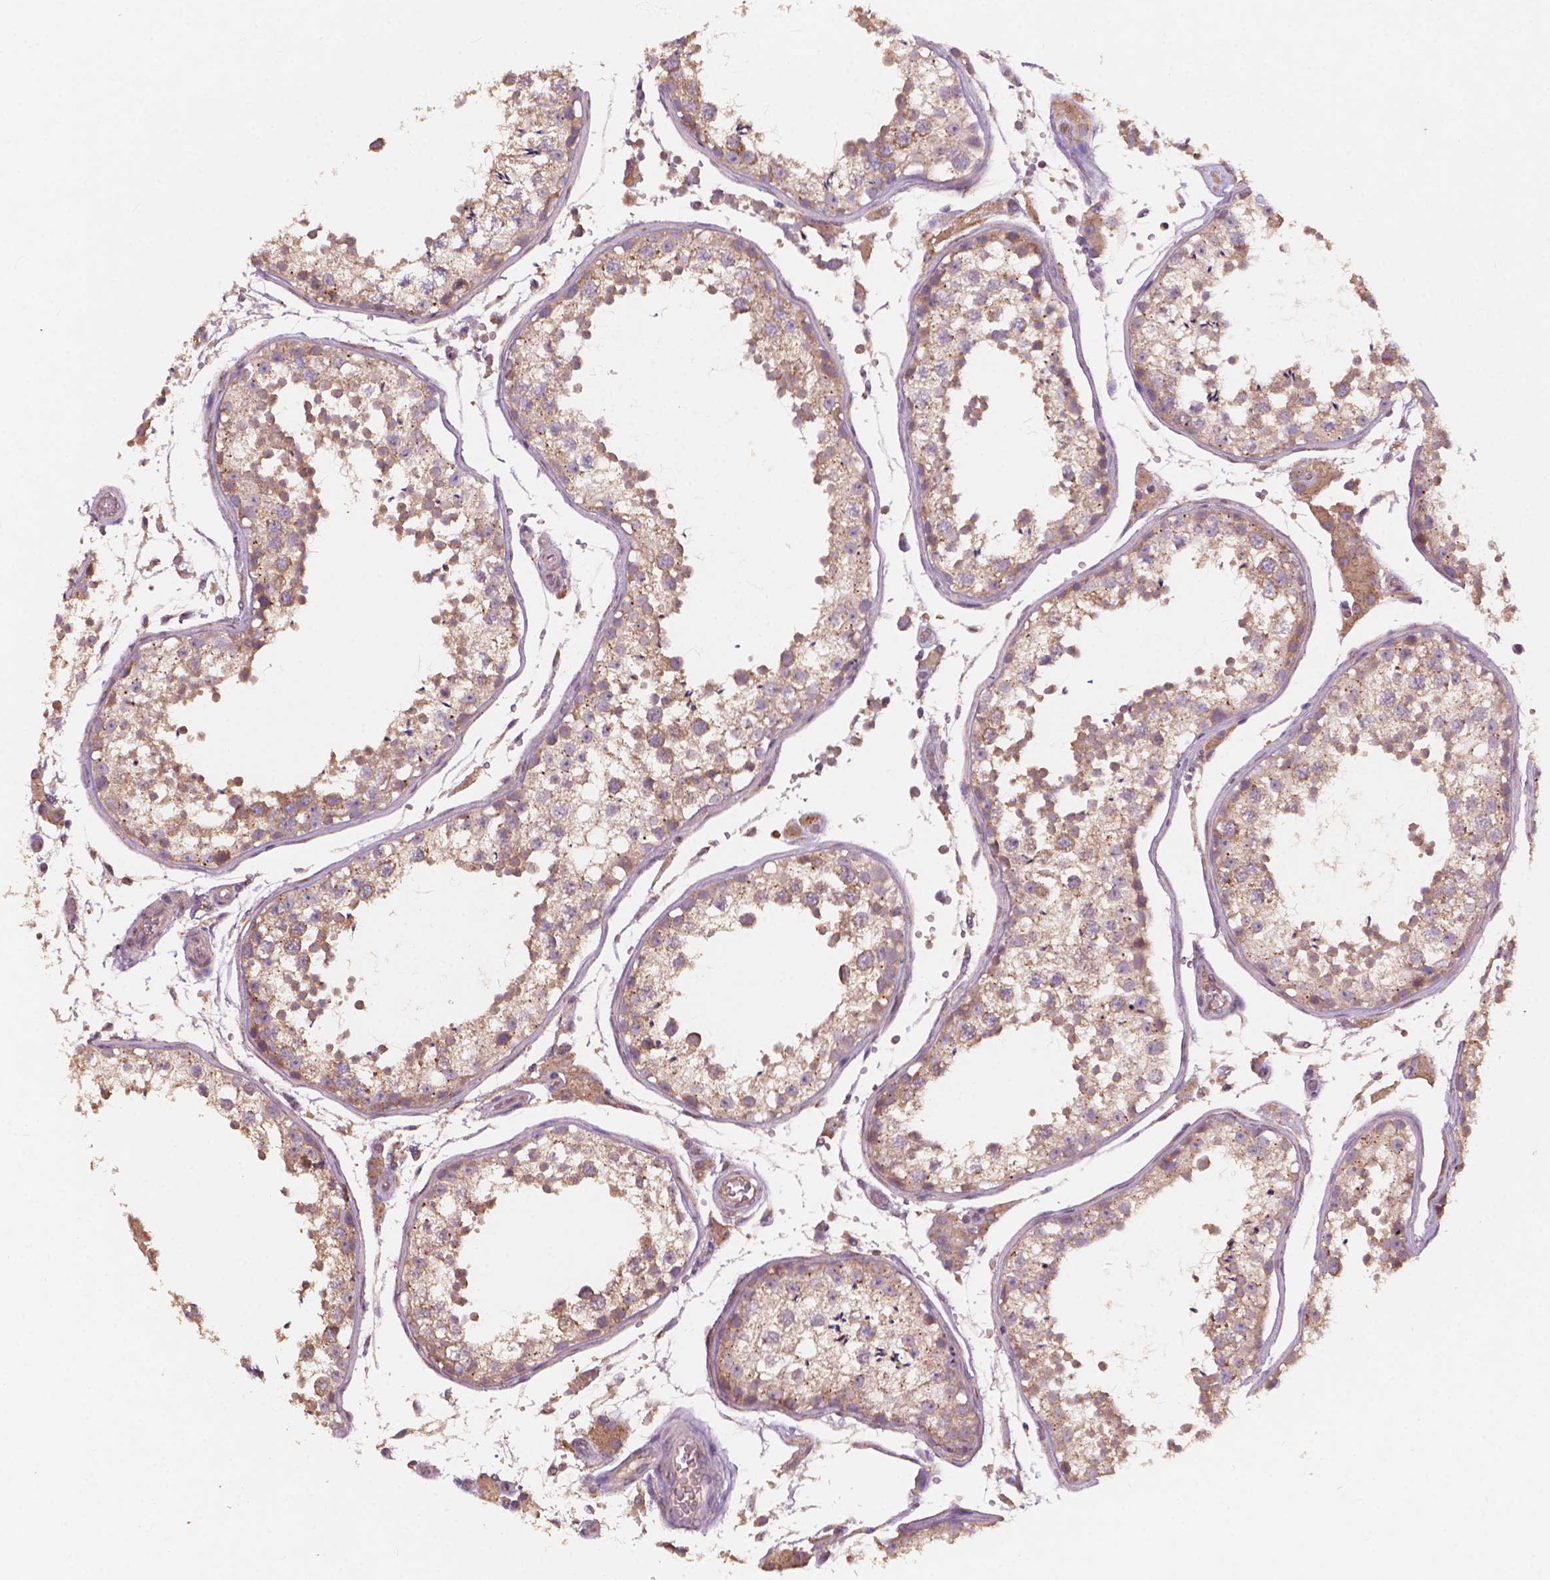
{"staining": {"intensity": "moderate", "quantity": ">75%", "location": "cytoplasmic/membranous"}, "tissue": "testis", "cell_type": "Cells in seminiferous ducts", "image_type": "normal", "snomed": [{"axis": "morphology", "description": "Normal tissue, NOS"}, {"axis": "topography", "description": "Testis"}], "caption": "A brown stain labels moderate cytoplasmic/membranous expression of a protein in cells in seminiferous ducts of unremarkable human testis.", "gene": "CHPT1", "patient": {"sex": "male", "age": 29}}